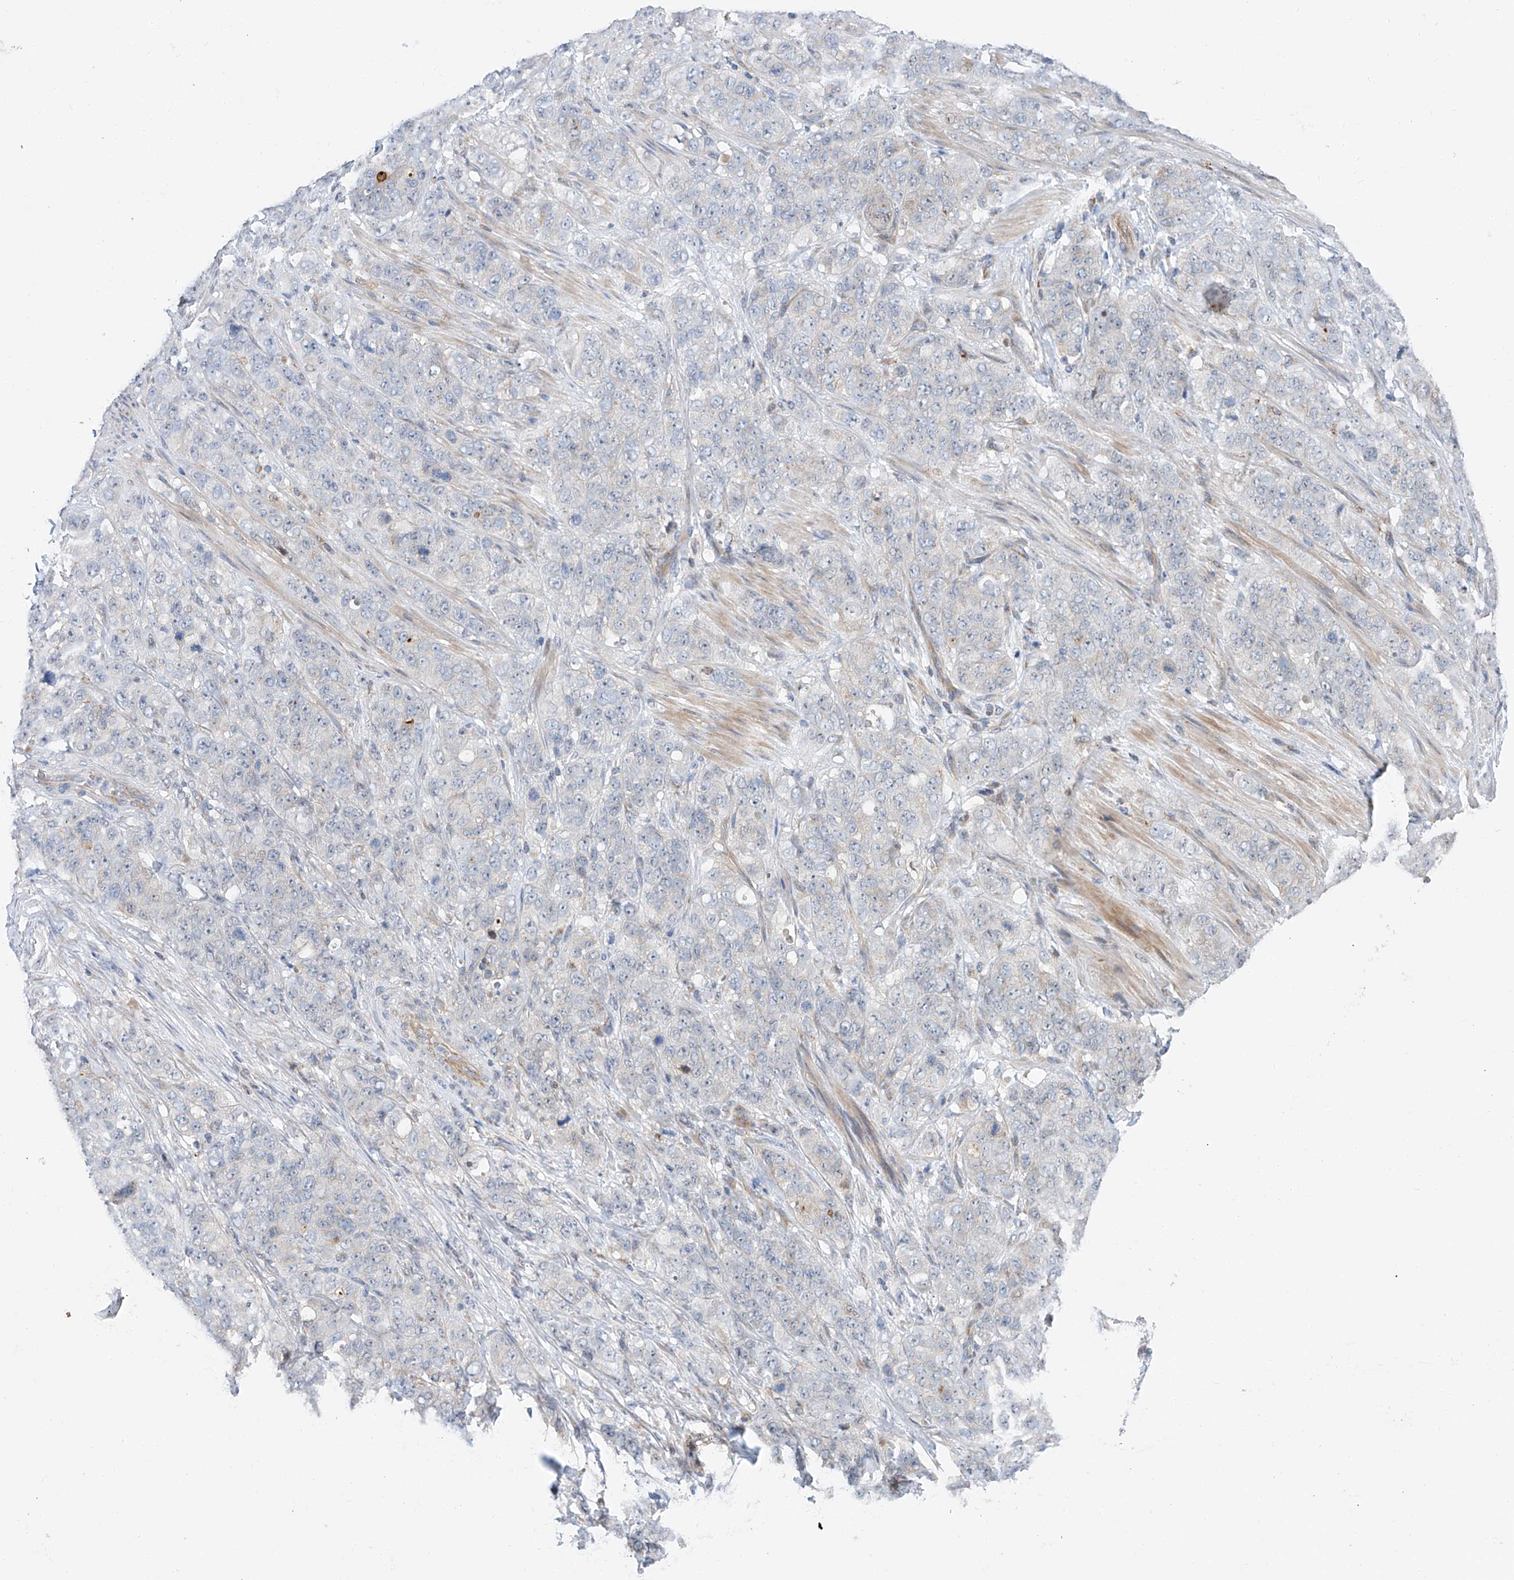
{"staining": {"intensity": "negative", "quantity": "none", "location": "none"}, "tissue": "stomach cancer", "cell_type": "Tumor cells", "image_type": "cancer", "snomed": [{"axis": "morphology", "description": "Adenocarcinoma, NOS"}, {"axis": "topography", "description": "Stomach"}], "caption": "The micrograph displays no significant positivity in tumor cells of stomach cancer (adenocarcinoma).", "gene": "CLDND1", "patient": {"sex": "male", "age": 48}}